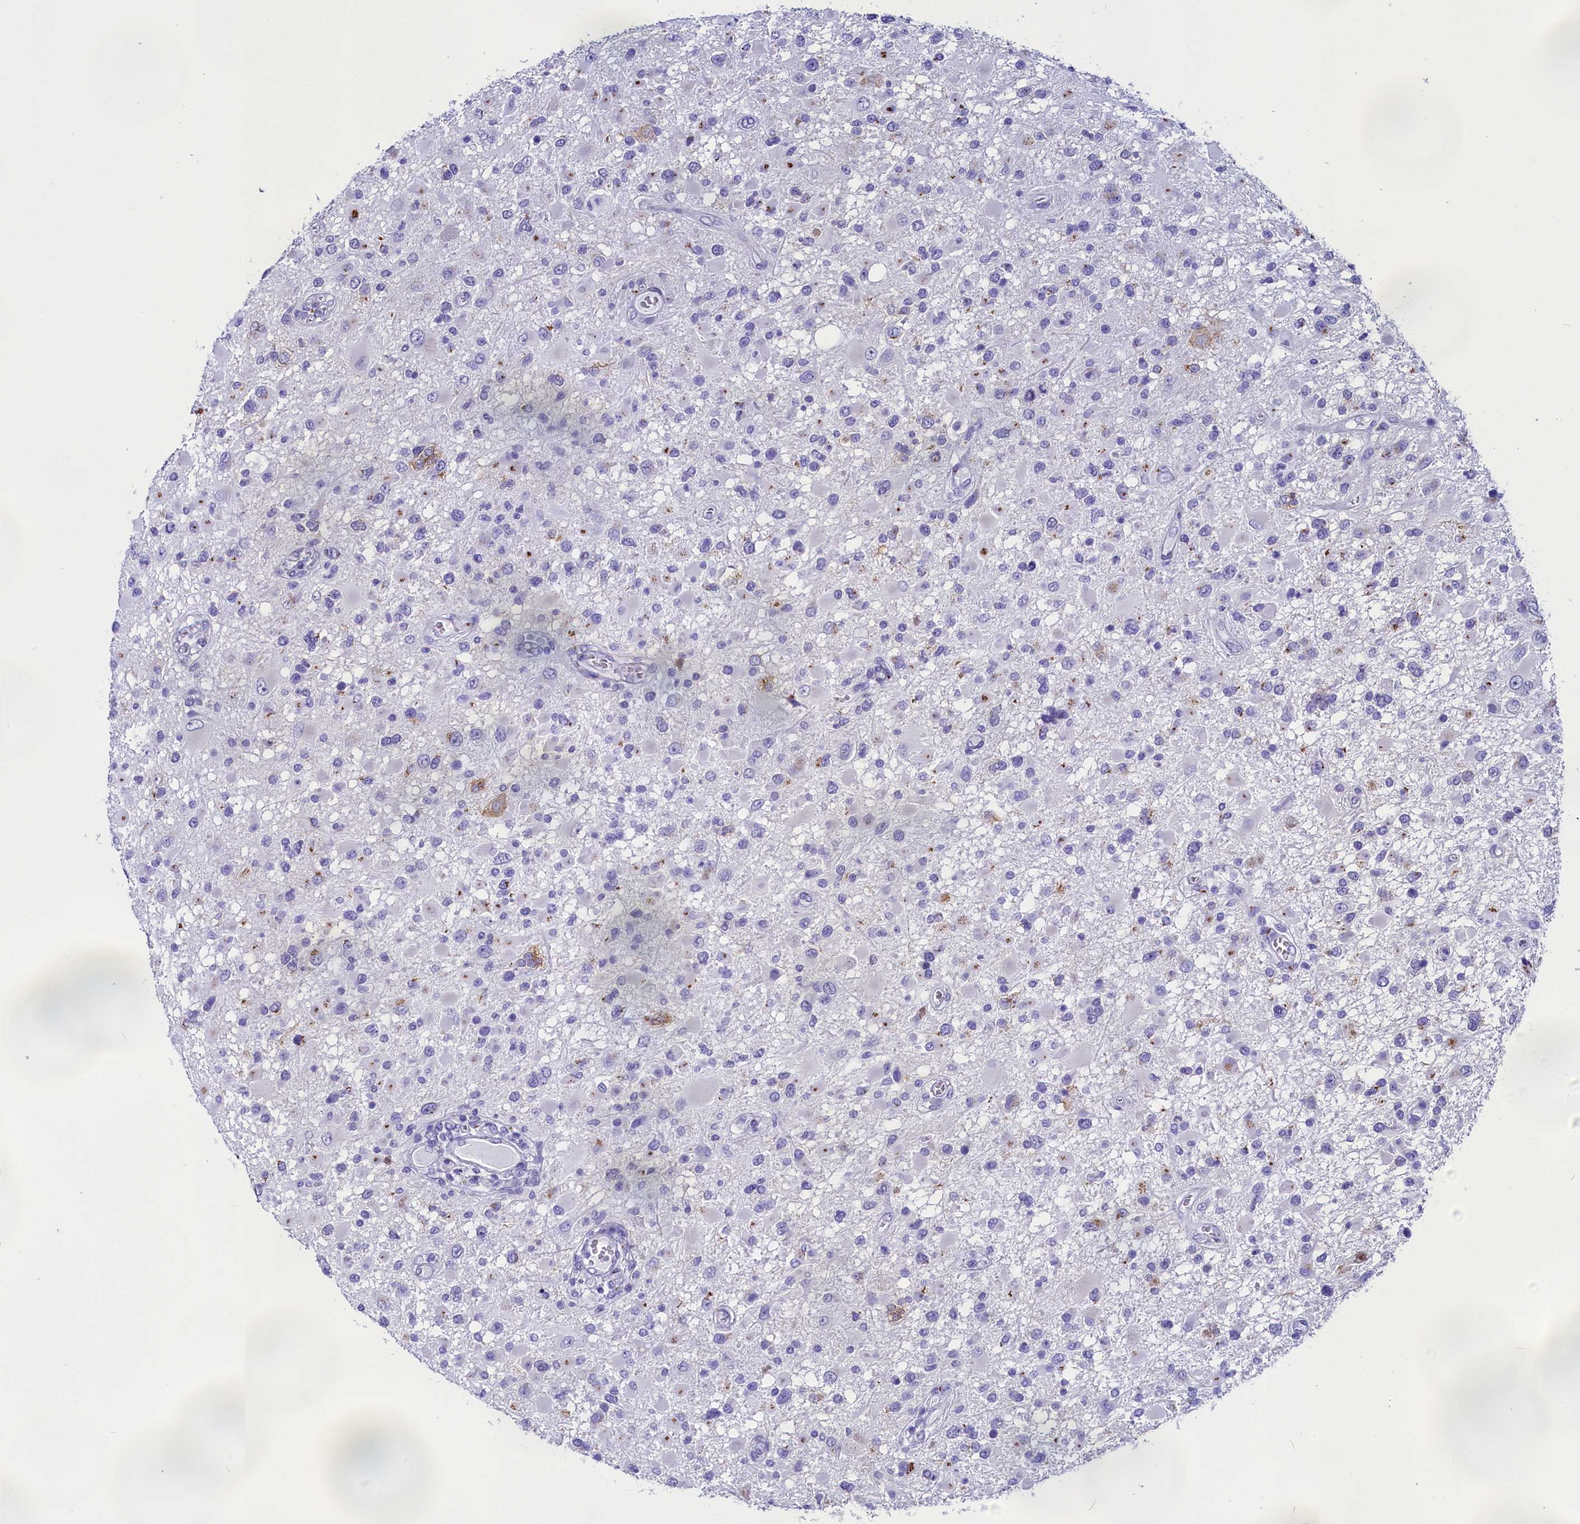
{"staining": {"intensity": "negative", "quantity": "none", "location": "none"}, "tissue": "glioma", "cell_type": "Tumor cells", "image_type": "cancer", "snomed": [{"axis": "morphology", "description": "Glioma, malignant, High grade"}, {"axis": "topography", "description": "Brain"}], "caption": "Immunohistochemistry of glioma reveals no staining in tumor cells. Nuclei are stained in blue.", "gene": "AP3B2", "patient": {"sex": "male", "age": 53}}